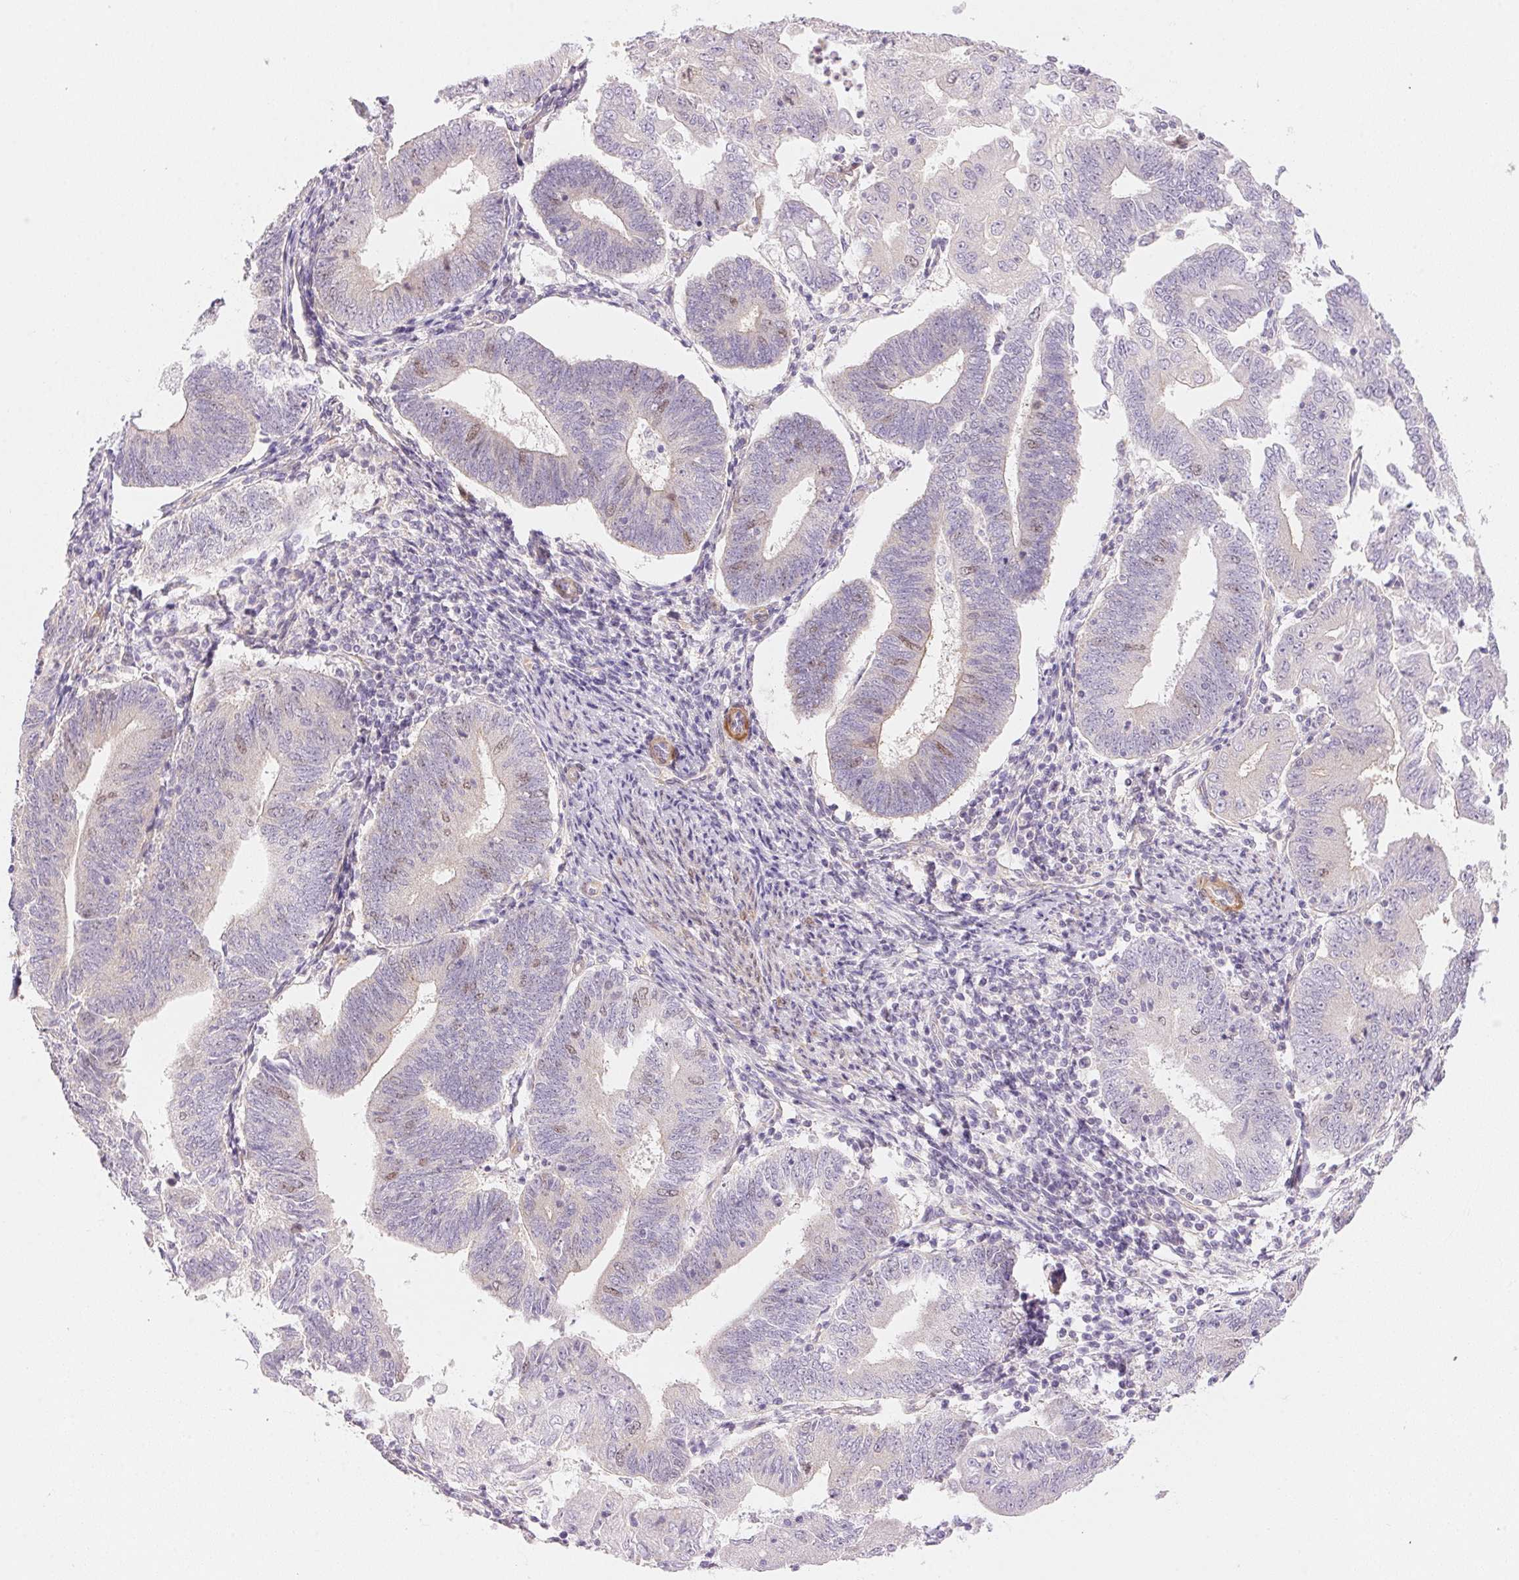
{"staining": {"intensity": "weak", "quantity": "<25%", "location": "nuclear"}, "tissue": "endometrial cancer", "cell_type": "Tumor cells", "image_type": "cancer", "snomed": [{"axis": "morphology", "description": "Adenocarcinoma, NOS"}, {"axis": "topography", "description": "Endometrium"}], "caption": "IHC image of human endometrial cancer (adenocarcinoma) stained for a protein (brown), which exhibits no staining in tumor cells.", "gene": "SMTN", "patient": {"sex": "female", "age": 70}}